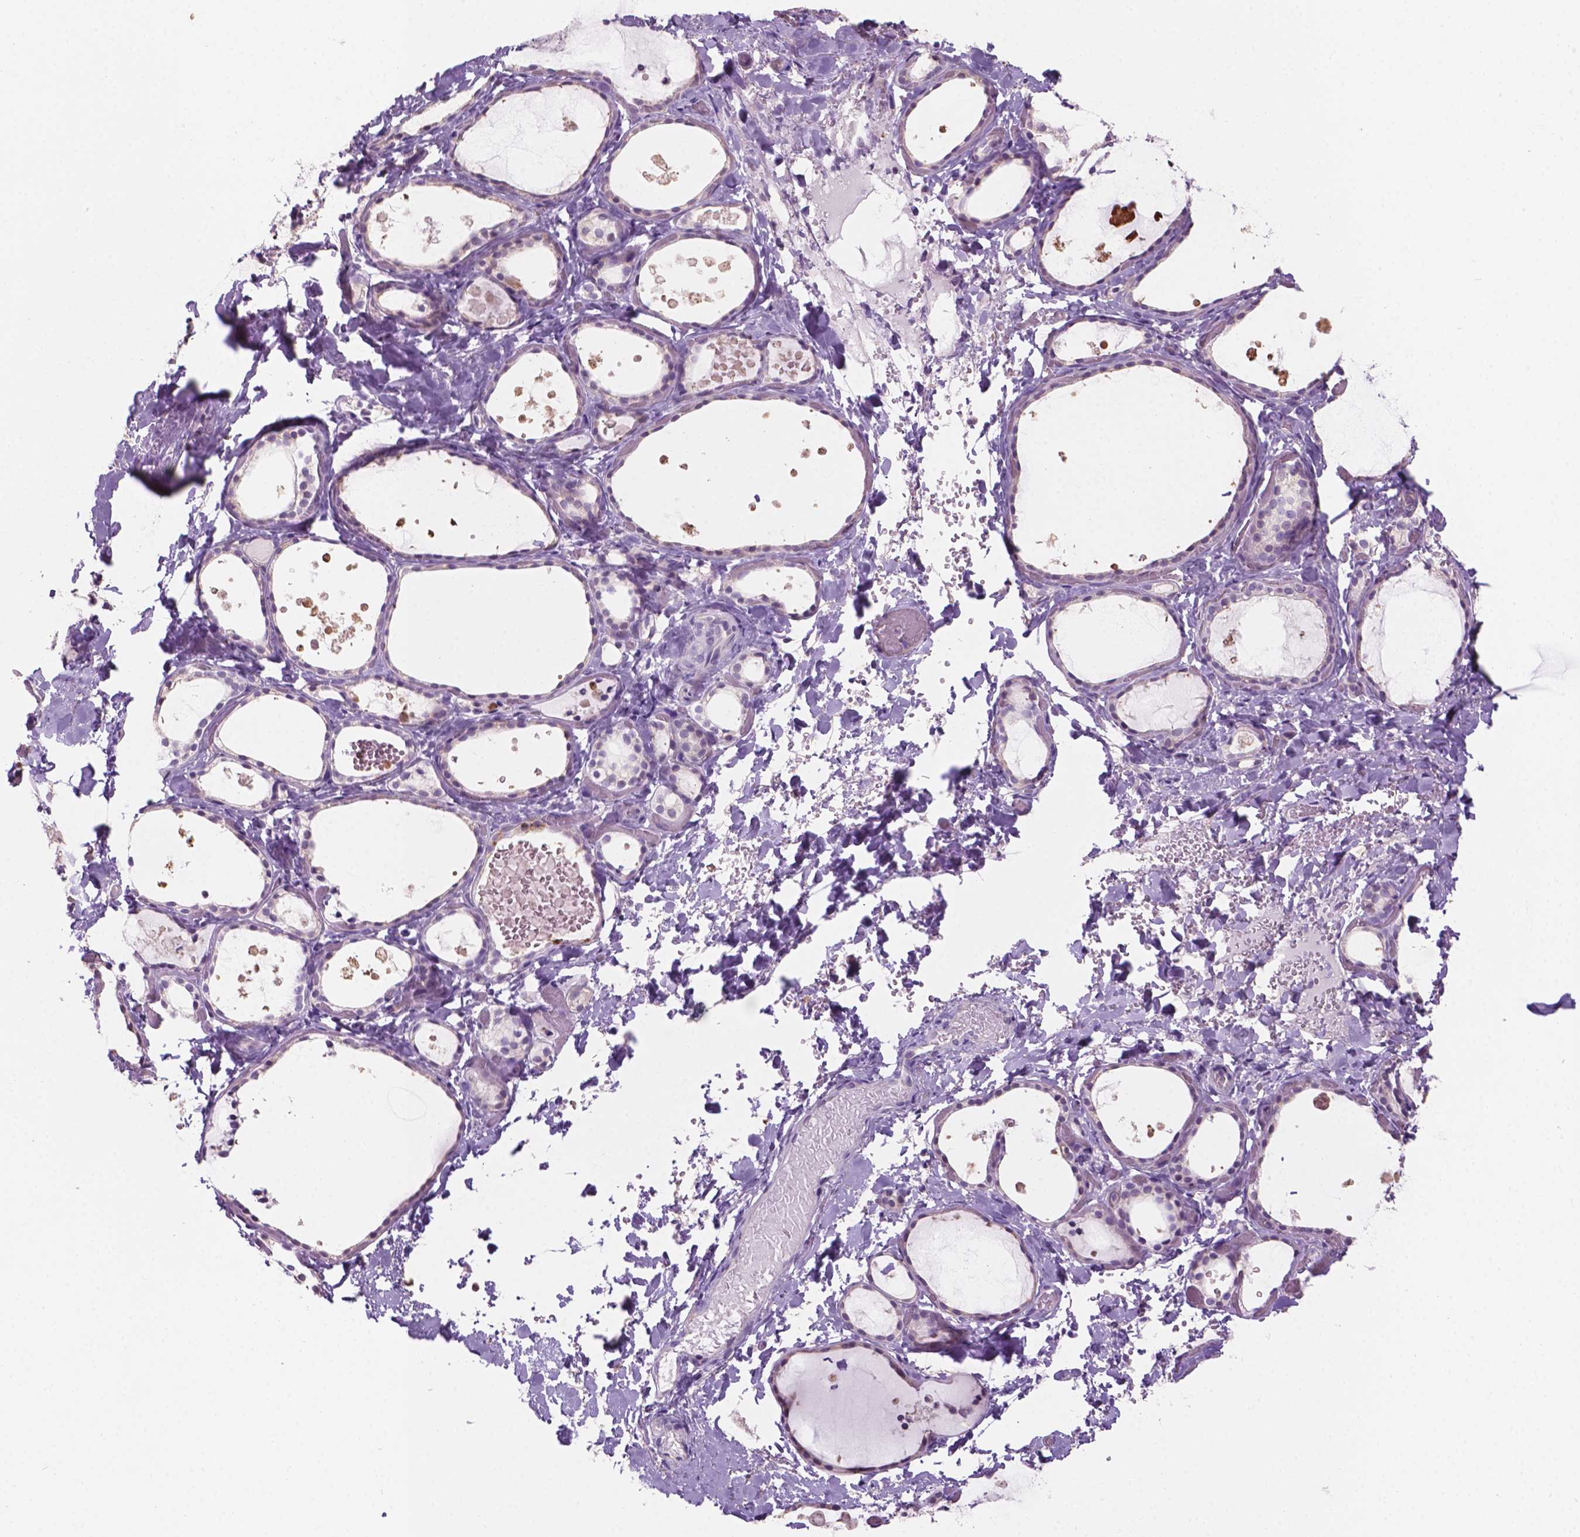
{"staining": {"intensity": "weak", "quantity": "<25%", "location": "cytoplasmic/membranous"}, "tissue": "thyroid gland", "cell_type": "Glandular cells", "image_type": "normal", "snomed": [{"axis": "morphology", "description": "Normal tissue, NOS"}, {"axis": "topography", "description": "Thyroid gland"}], "caption": "This is a micrograph of IHC staining of unremarkable thyroid gland, which shows no positivity in glandular cells.", "gene": "SBSN", "patient": {"sex": "female", "age": 56}}